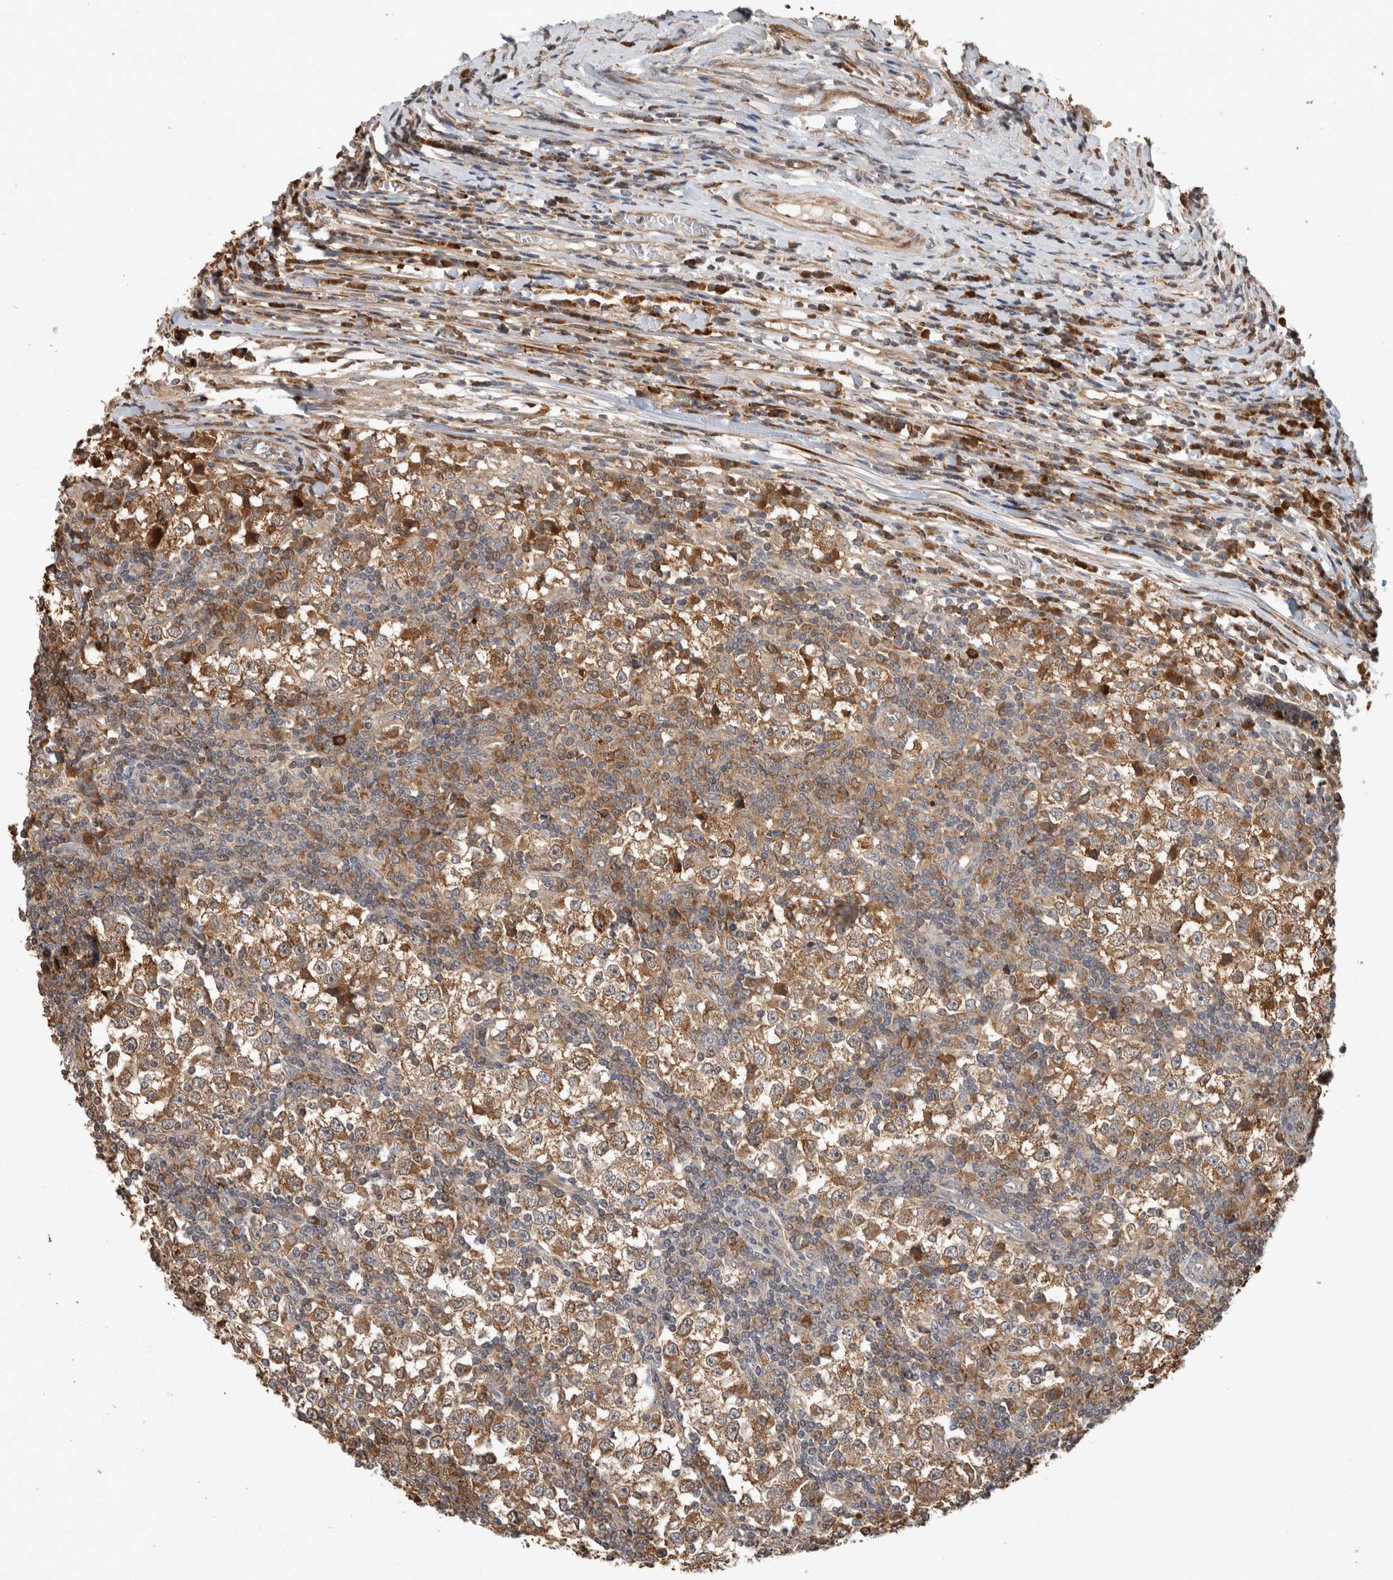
{"staining": {"intensity": "moderate", "quantity": ">75%", "location": "cytoplasmic/membranous"}, "tissue": "testis cancer", "cell_type": "Tumor cells", "image_type": "cancer", "snomed": [{"axis": "morphology", "description": "Seminoma, NOS"}, {"axis": "topography", "description": "Testis"}], "caption": "Moderate cytoplasmic/membranous protein expression is seen in about >75% of tumor cells in testis cancer (seminoma).", "gene": "PCDHB15", "patient": {"sex": "male", "age": 65}}